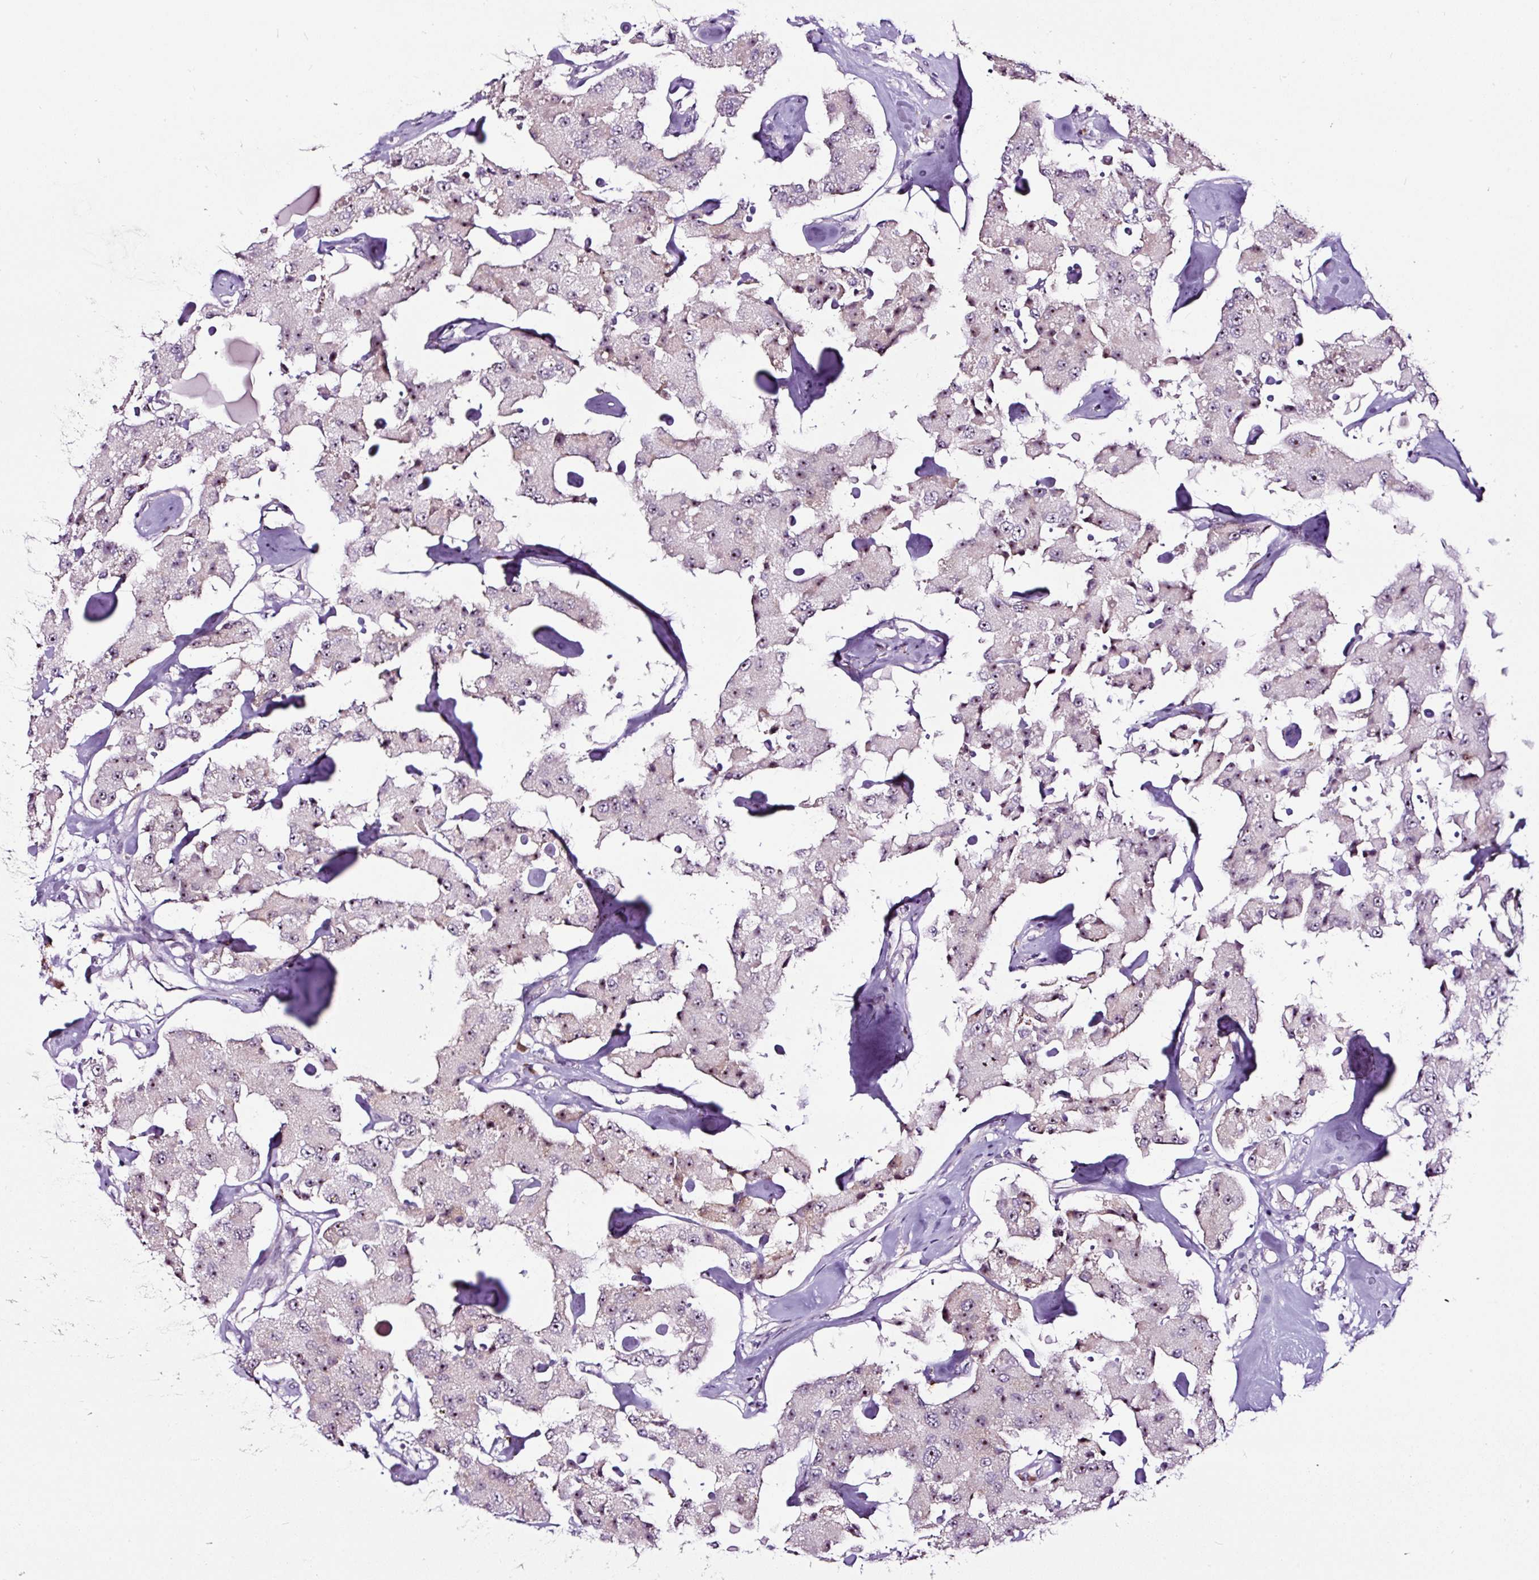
{"staining": {"intensity": "weak", "quantity": "<25%", "location": "cytoplasmic/membranous,nuclear"}, "tissue": "carcinoid", "cell_type": "Tumor cells", "image_type": "cancer", "snomed": [{"axis": "morphology", "description": "Carcinoid, malignant, NOS"}, {"axis": "topography", "description": "Pancreas"}], "caption": "Immunohistochemistry micrograph of neoplastic tissue: human carcinoid stained with DAB (3,3'-diaminobenzidine) reveals no significant protein expression in tumor cells.", "gene": "NOM1", "patient": {"sex": "male", "age": 41}}